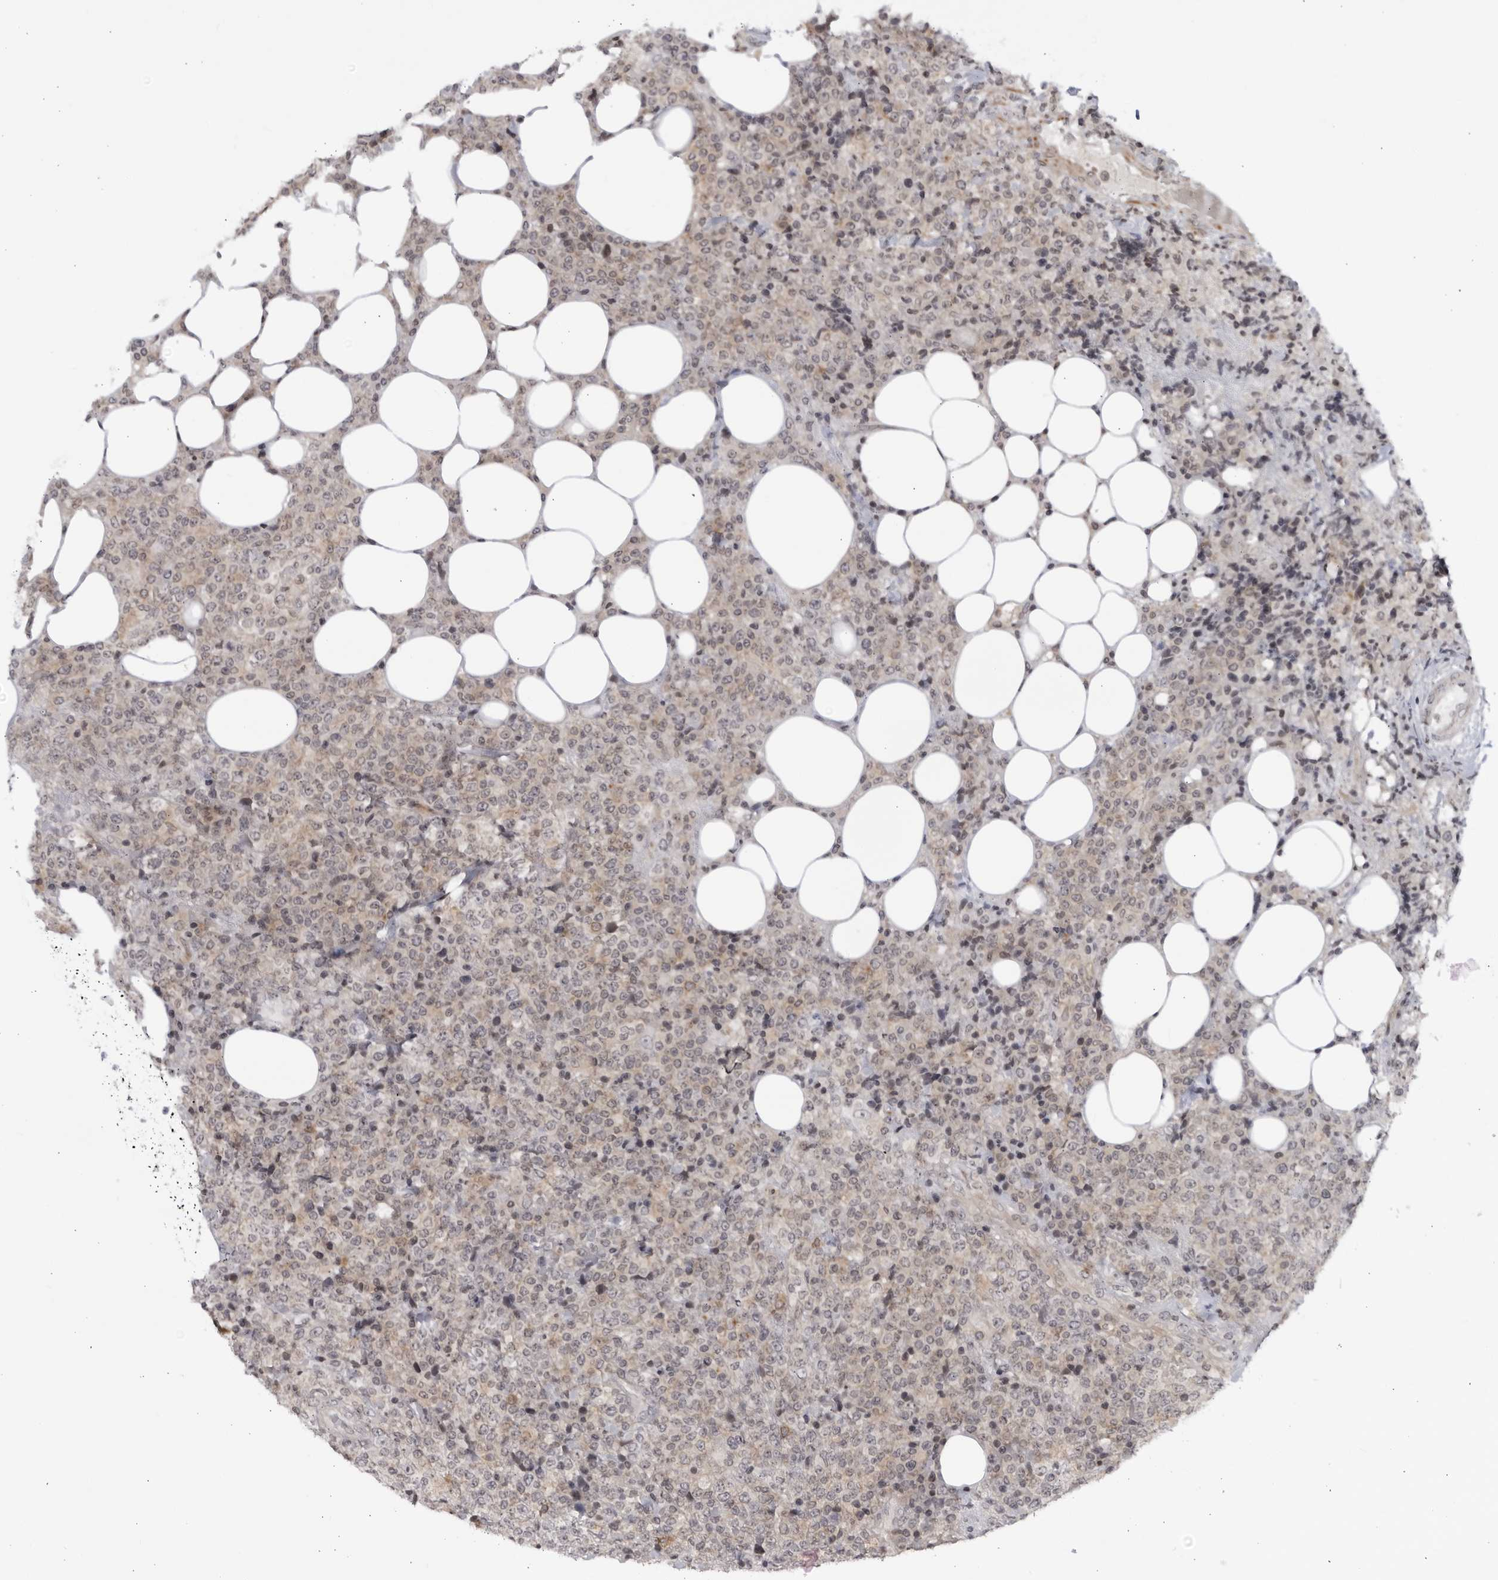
{"staining": {"intensity": "weak", "quantity": "<25%", "location": "nuclear"}, "tissue": "lymphoma", "cell_type": "Tumor cells", "image_type": "cancer", "snomed": [{"axis": "morphology", "description": "Malignant lymphoma, non-Hodgkin's type, High grade"}, {"axis": "topography", "description": "Lymph node"}], "caption": "Tumor cells are negative for brown protein staining in lymphoma.", "gene": "DTL", "patient": {"sex": "male", "age": 13}}